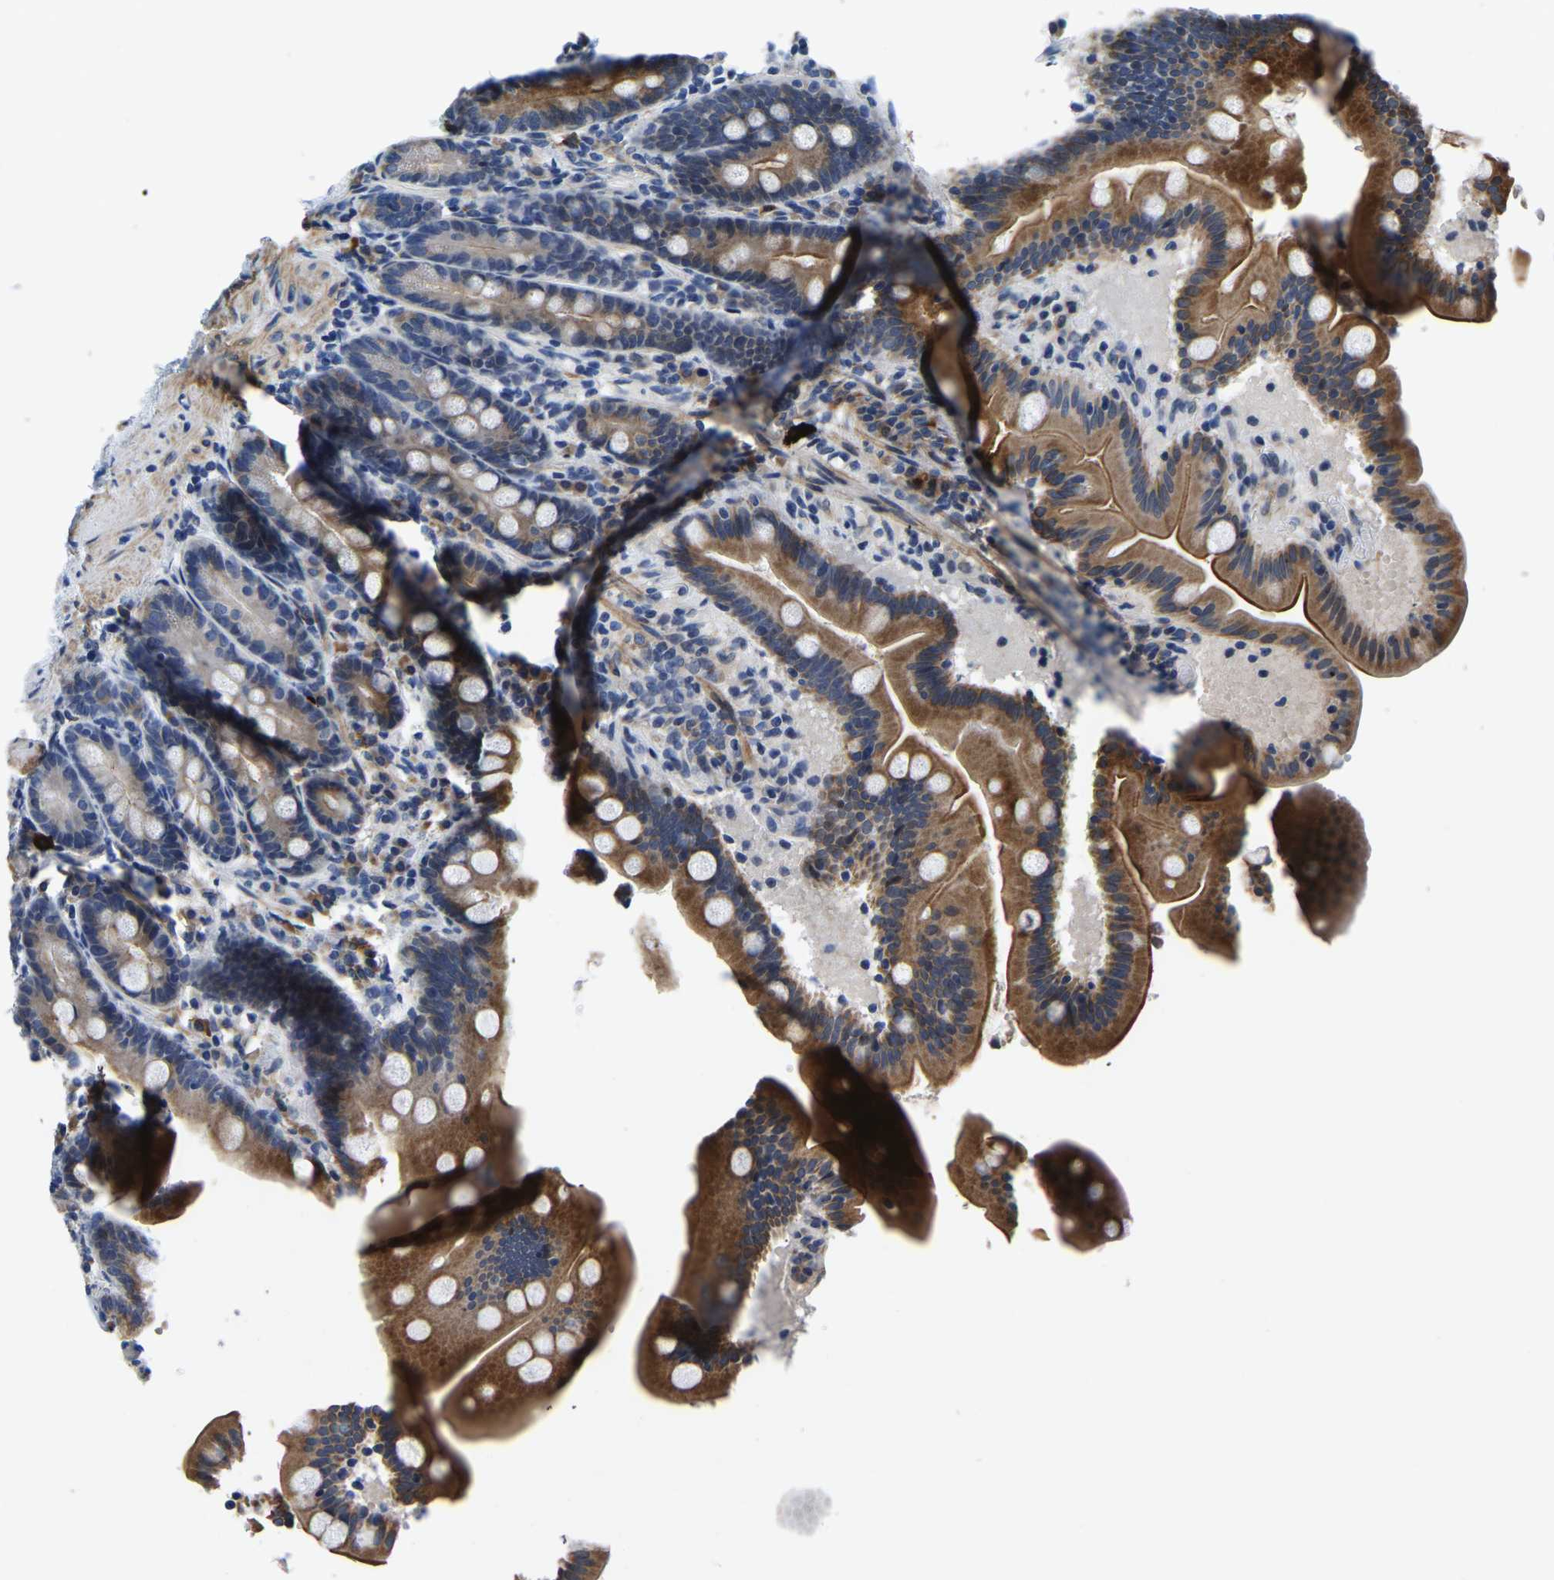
{"staining": {"intensity": "moderate", "quantity": ">75%", "location": "cytoplasmic/membranous"}, "tissue": "duodenum", "cell_type": "Glandular cells", "image_type": "normal", "snomed": [{"axis": "morphology", "description": "Normal tissue, NOS"}, {"axis": "topography", "description": "Duodenum"}], "caption": "IHC (DAB (3,3'-diaminobenzidine)) staining of benign duodenum shows moderate cytoplasmic/membranous protein positivity in about >75% of glandular cells.", "gene": "LIAS", "patient": {"sex": "male", "age": 54}}